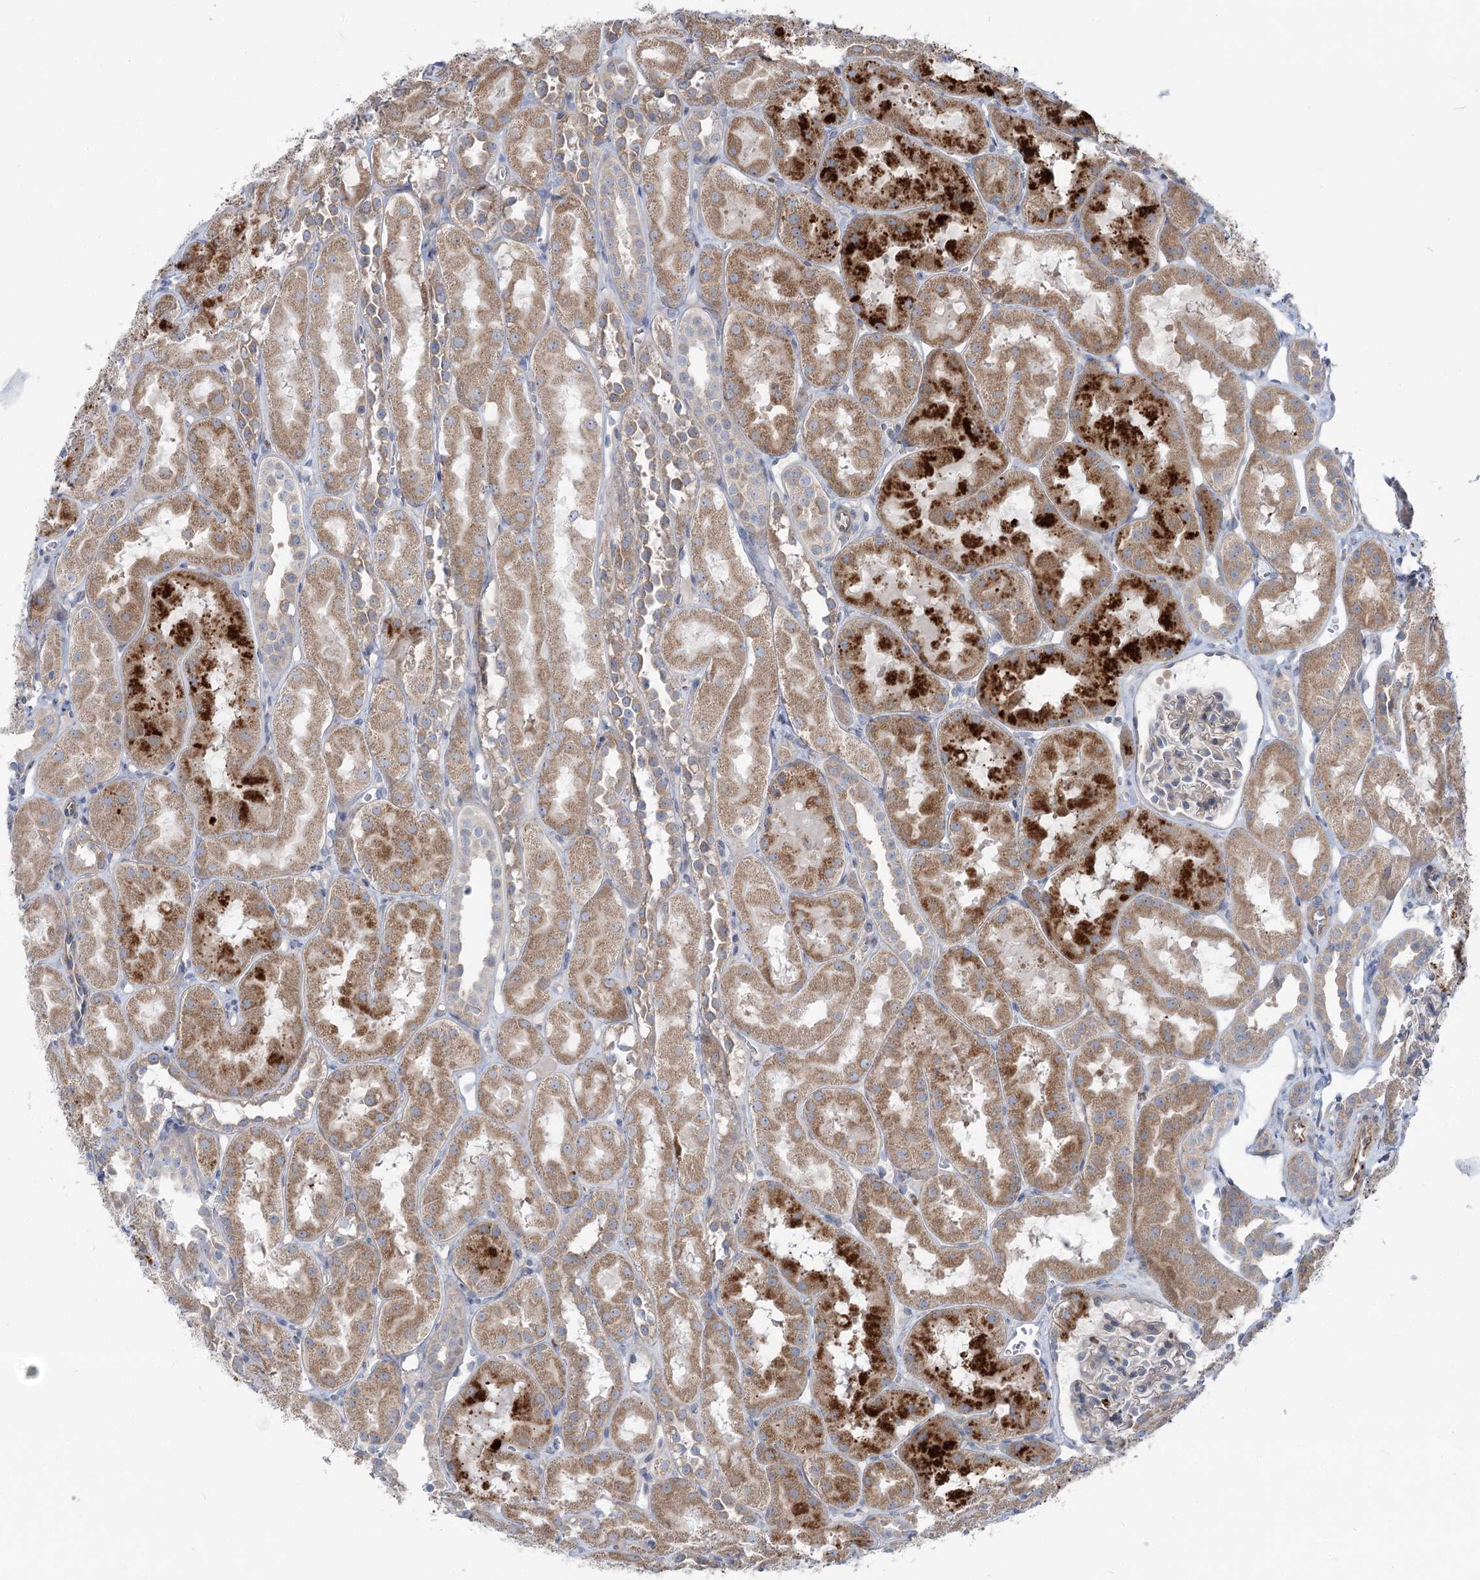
{"staining": {"intensity": "weak", "quantity": "25%-75%", "location": "cytoplasmic/membranous"}, "tissue": "kidney", "cell_type": "Cells in glomeruli", "image_type": "normal", "snomed": [{"axis": "morphology", "description": "Normal tissue, NOS"}, {"axis": "topography", "description": "Kidney"}, {"axis": "topography", "description": "Urinary bladder"}], "caption": "A histopathology image showing weak cytoplasmic/membranous positivity in about 25%-75% of cells in glomeruli in unremarkable kidney, as visualized by brown immunohistochemical staining.", "gene": "SCN11A", "patient": {"sex": "male", "age": 16}}